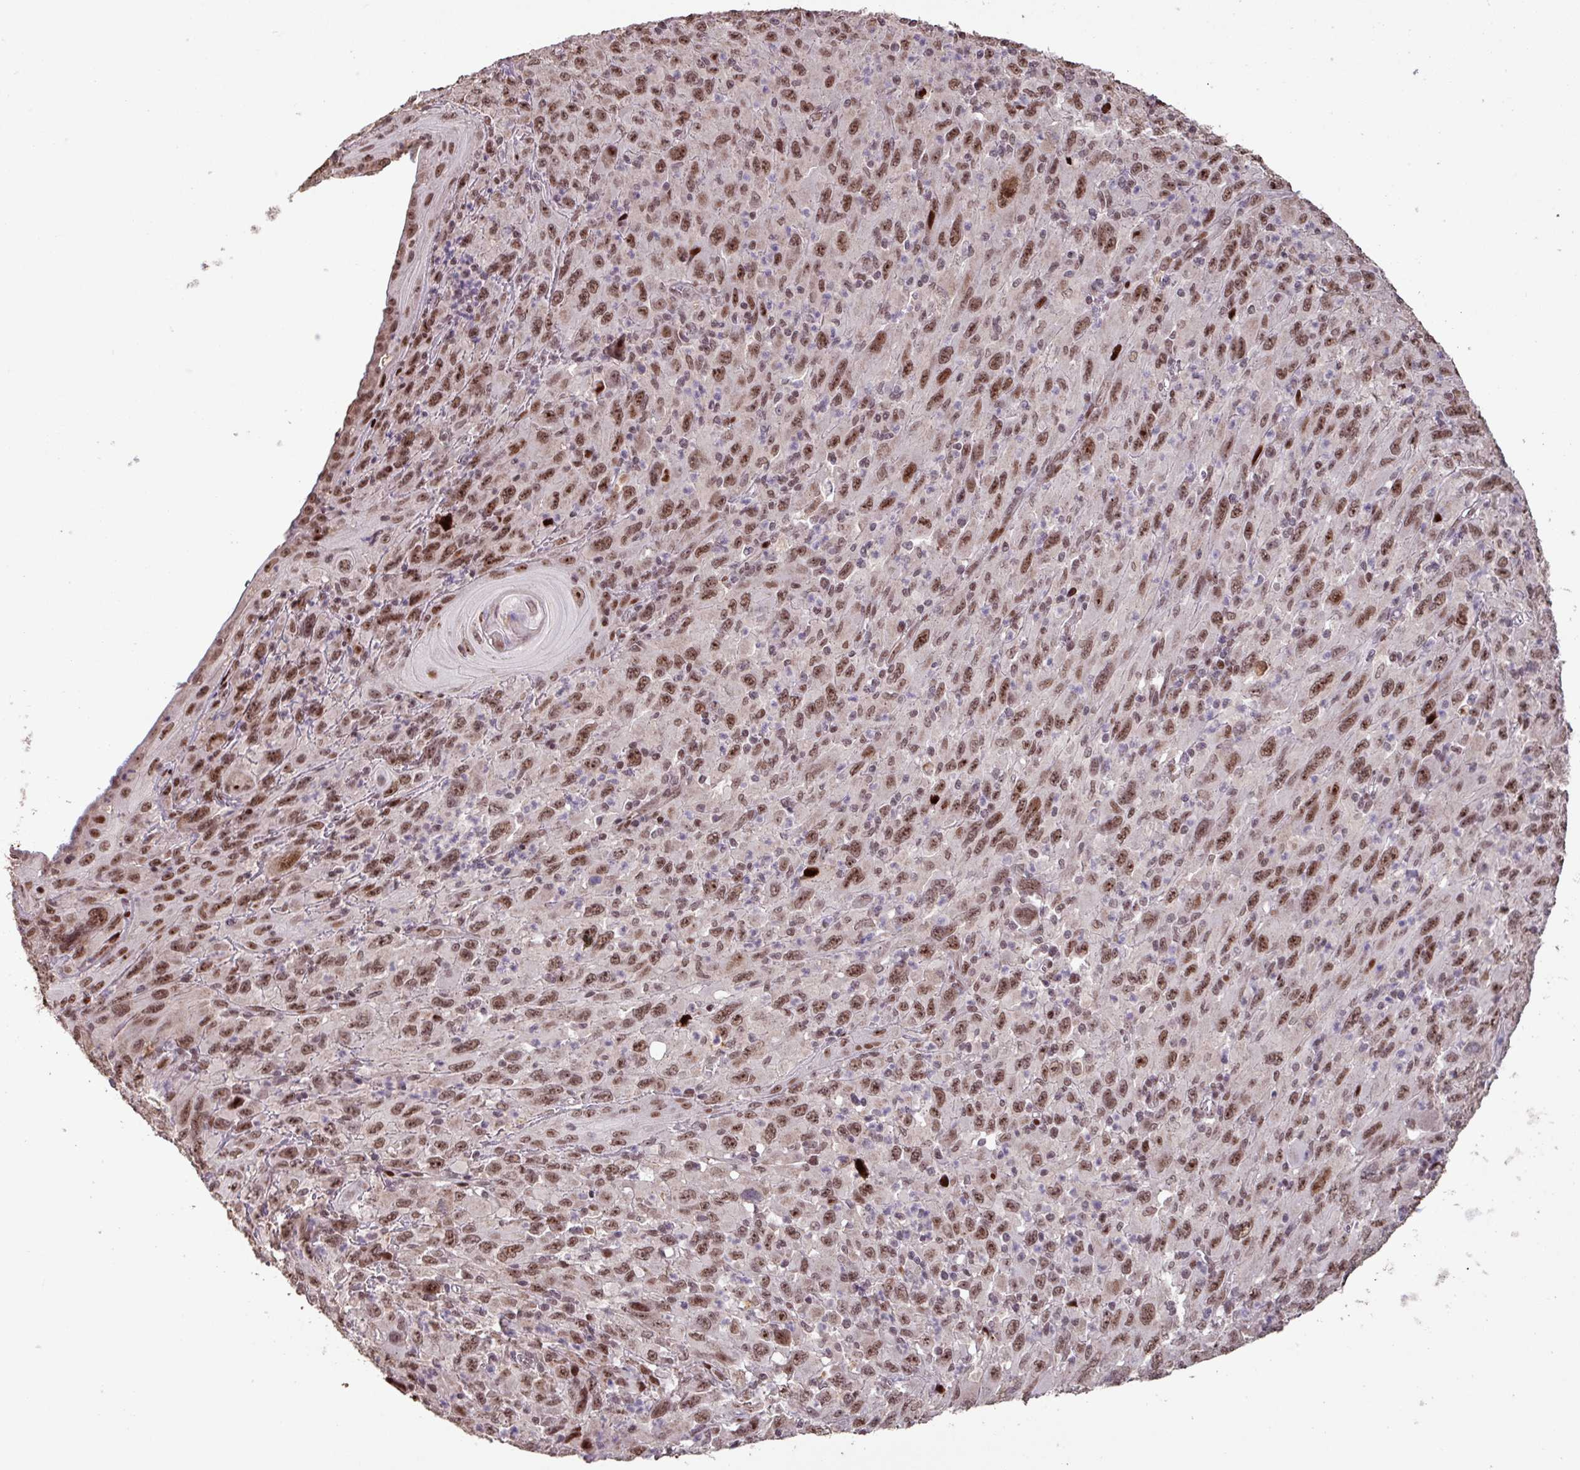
{"staining": {"intensity": "moderate", "quantity": ">75%", "location": "nuclear"}, "tissue": "melanoma", "cell_type": "Tumor cells", "image_type": "cancer", "snomed": [{"axis": "morphology", "description": "Malignant melanoma, Metastatic site"}, {"axis": "topography", "description": "Skin"}], "caption": "IHC photomicrograph of neoplastic tissue: malignant melanoma (metastatic site) stained using IHC exhibits medium levels of moderate protein expression localized specifically in the nuclear of tumor cells, appearing as a nuclear brown color.", "gene": "ZNF709", "patient": {"sex": "female", "age": 56}}